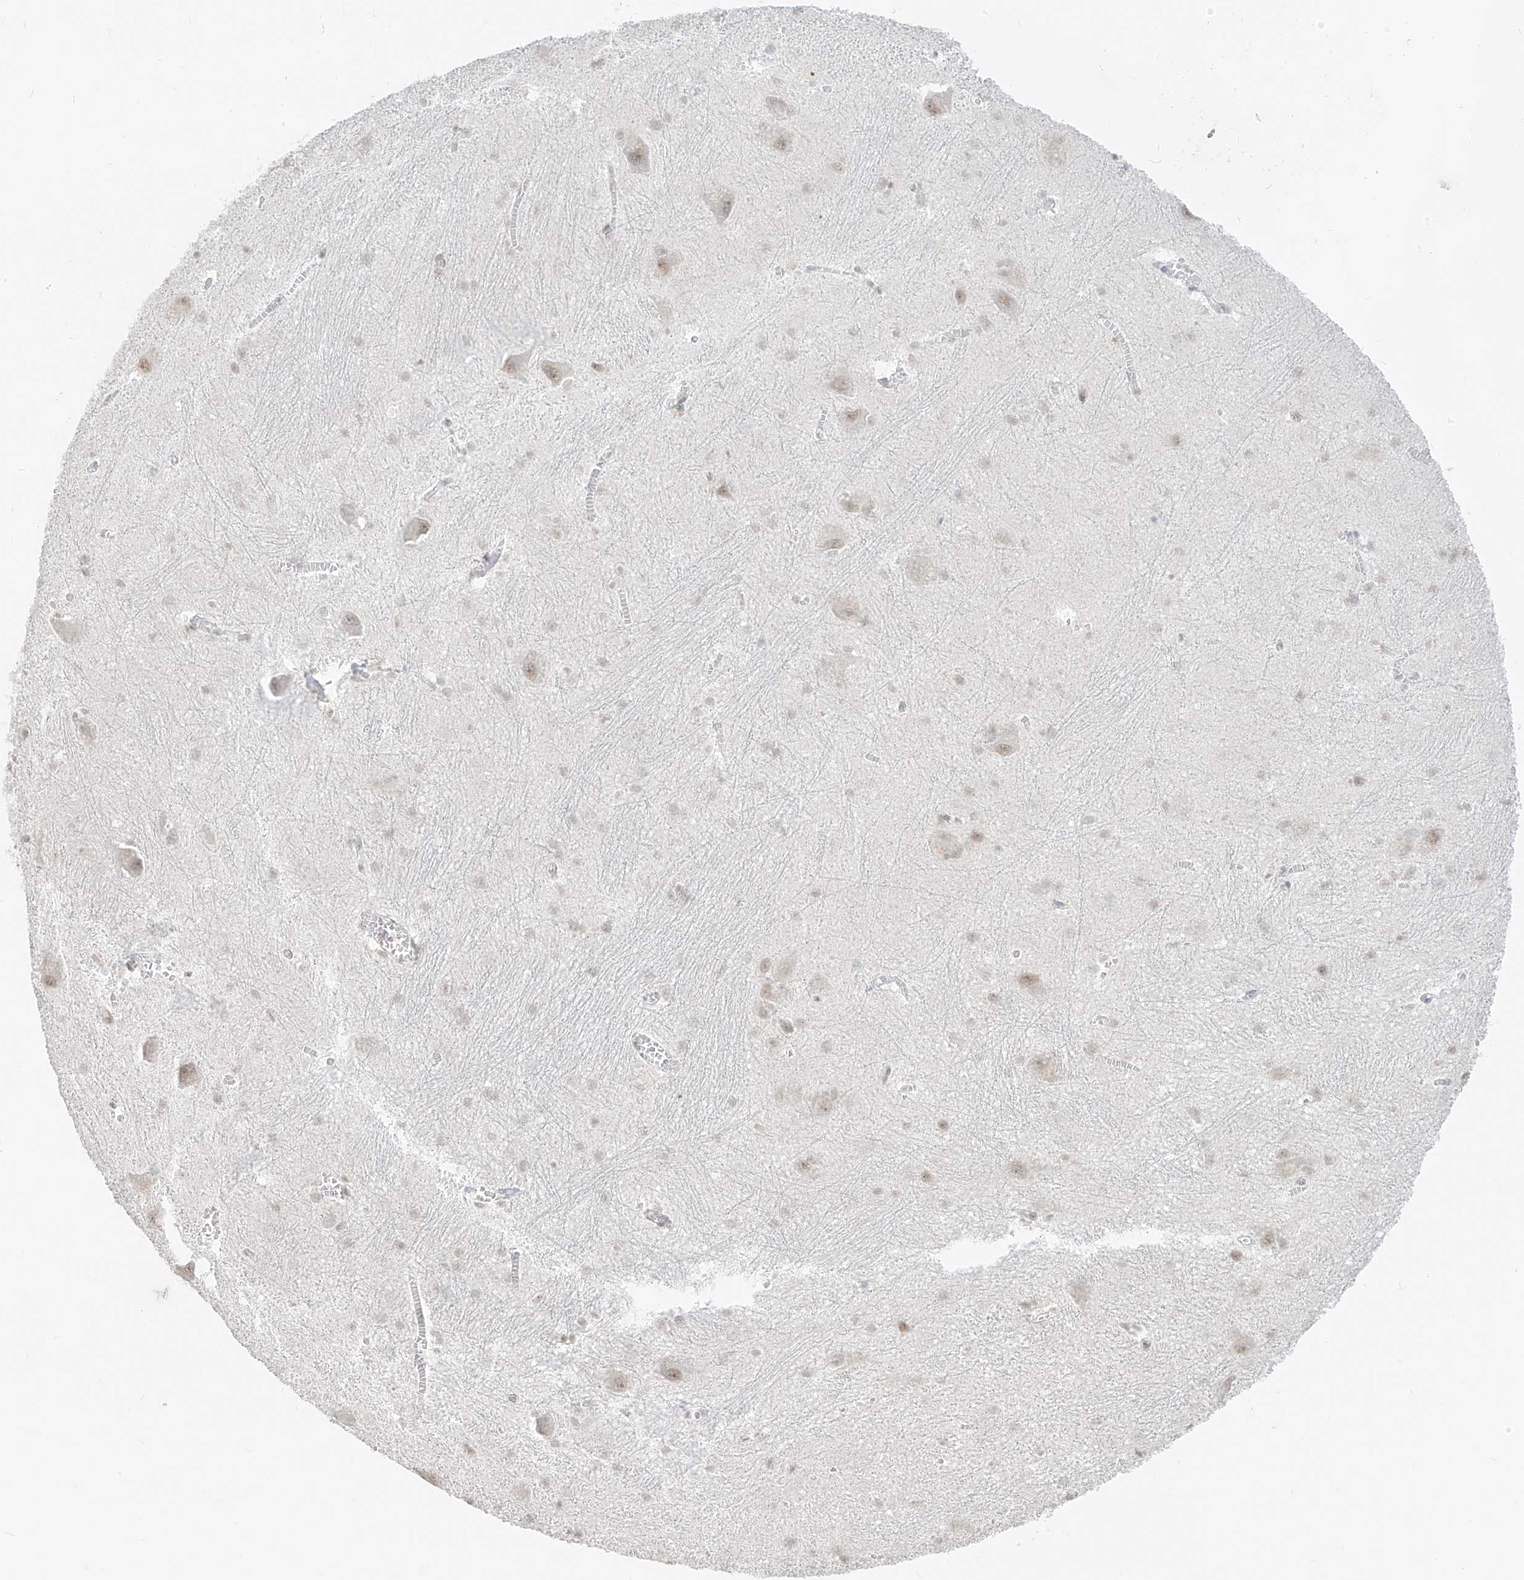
{"staining": {"intensity": "weak", "quantity": "<25%", "location": "nuclear"}, "tissue": "caudate", "cell_type": "Glial cells", "image_type": "normal", "snomed": [{"axis": "morphology", "description": "Normal tissue, NOS"}, {"axis": "topography", "description": "Lateral ventricle wall"}], "caption": "Immunohistochemical staining of unremarkable human caudate displays no significant staining in glial cells.", "gene": "SUPT5H", "patient": {"sex": "male", "age": 37}}